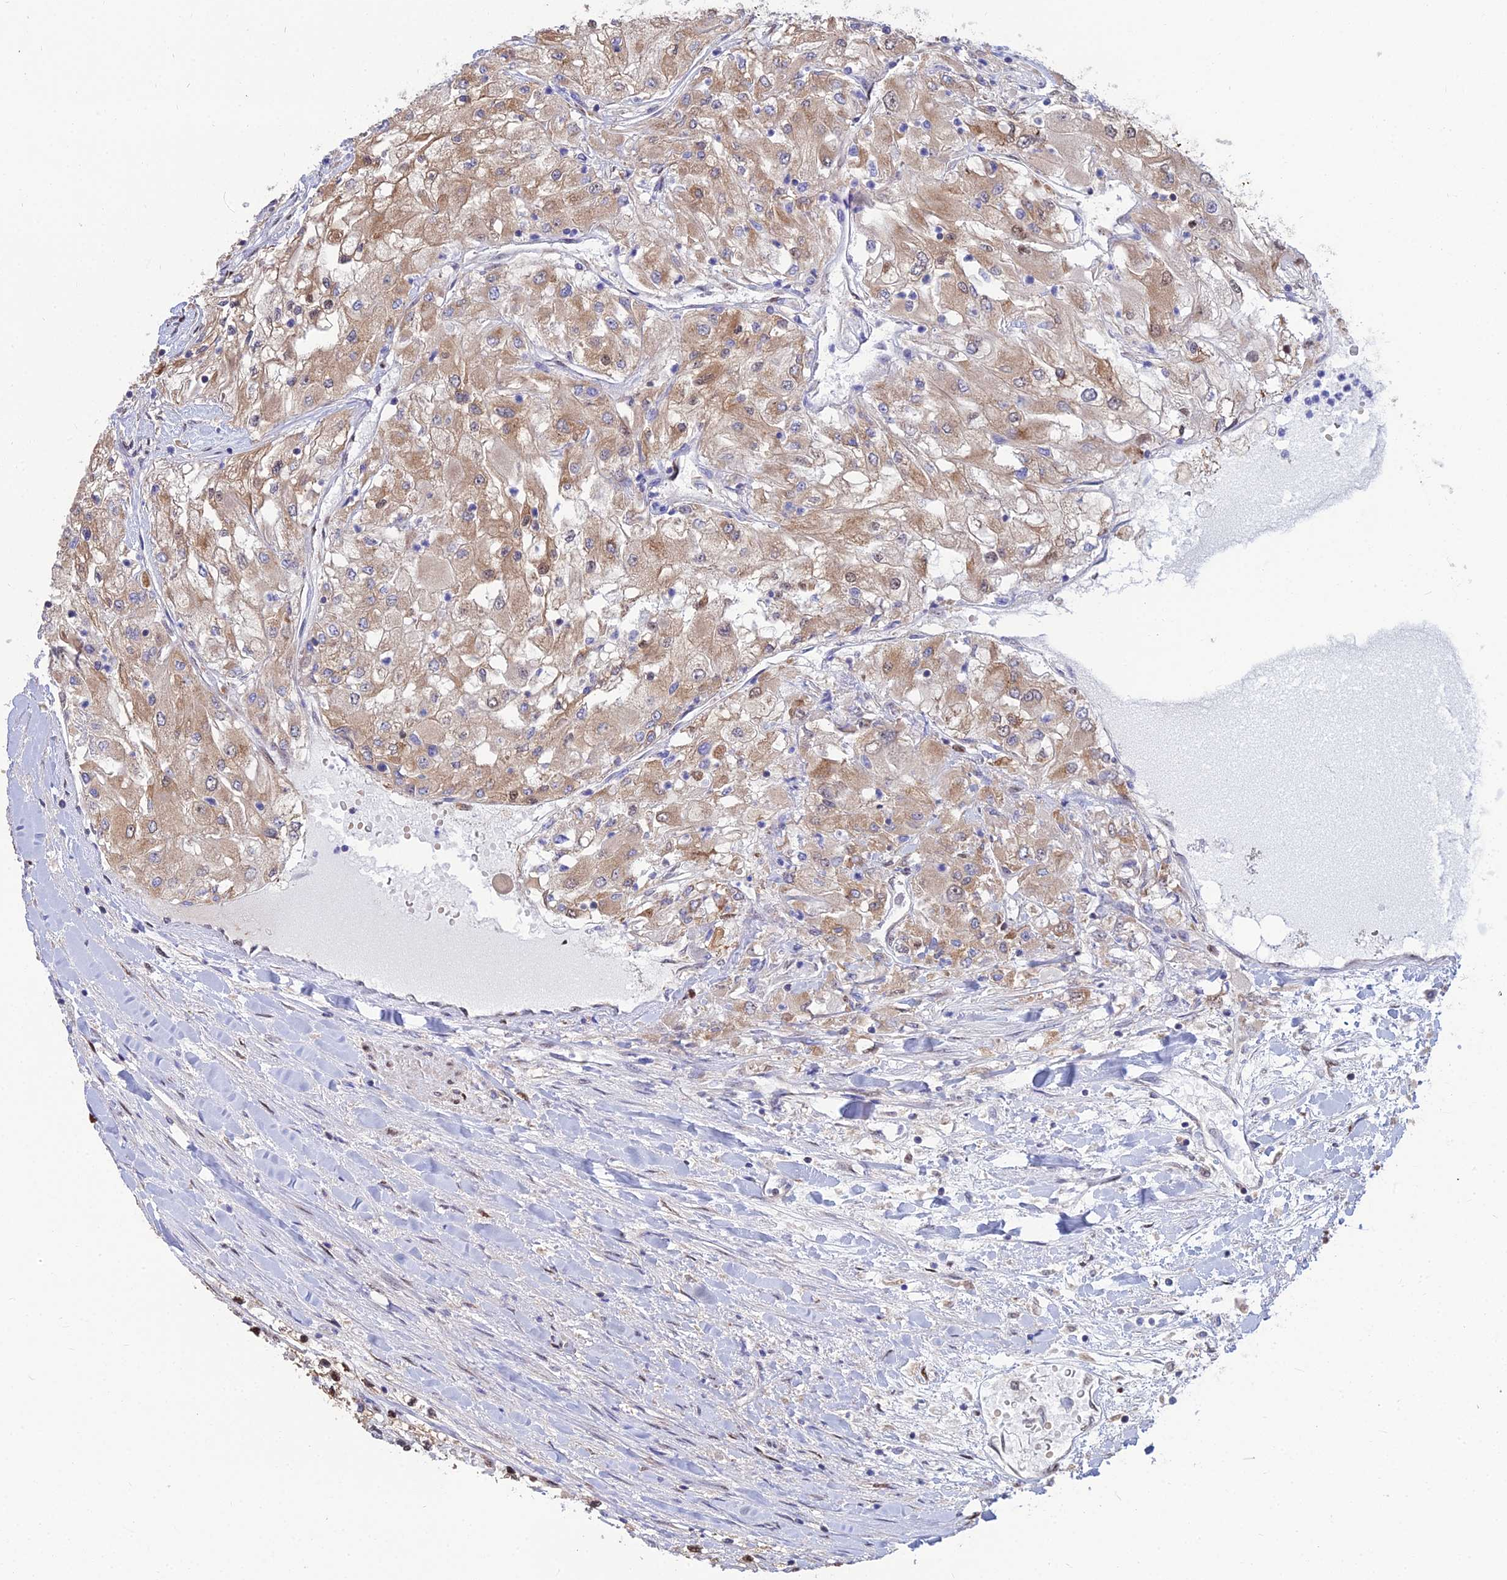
{"staining": {"intensity": "moderate", "quantity": ">75%", "location": "cytoplasmic/membranous"}, "tissue": "renal cancer", "cell_type": "Tumor cells", "image_type": "cancer", "snomed": [{"axis": "morphology", "description": "Adenocarcinoma, NOS"}, {"axis": "topography", "description": "Kidney"}], "caption": "The histopathology image shows staining of renal cancer, revealing moderate cytoplasmic/membranous protein positivity (brown color) within tumor cells.", "gene": "DNPEP", "patient": {"sex": "male", "age": 80}}